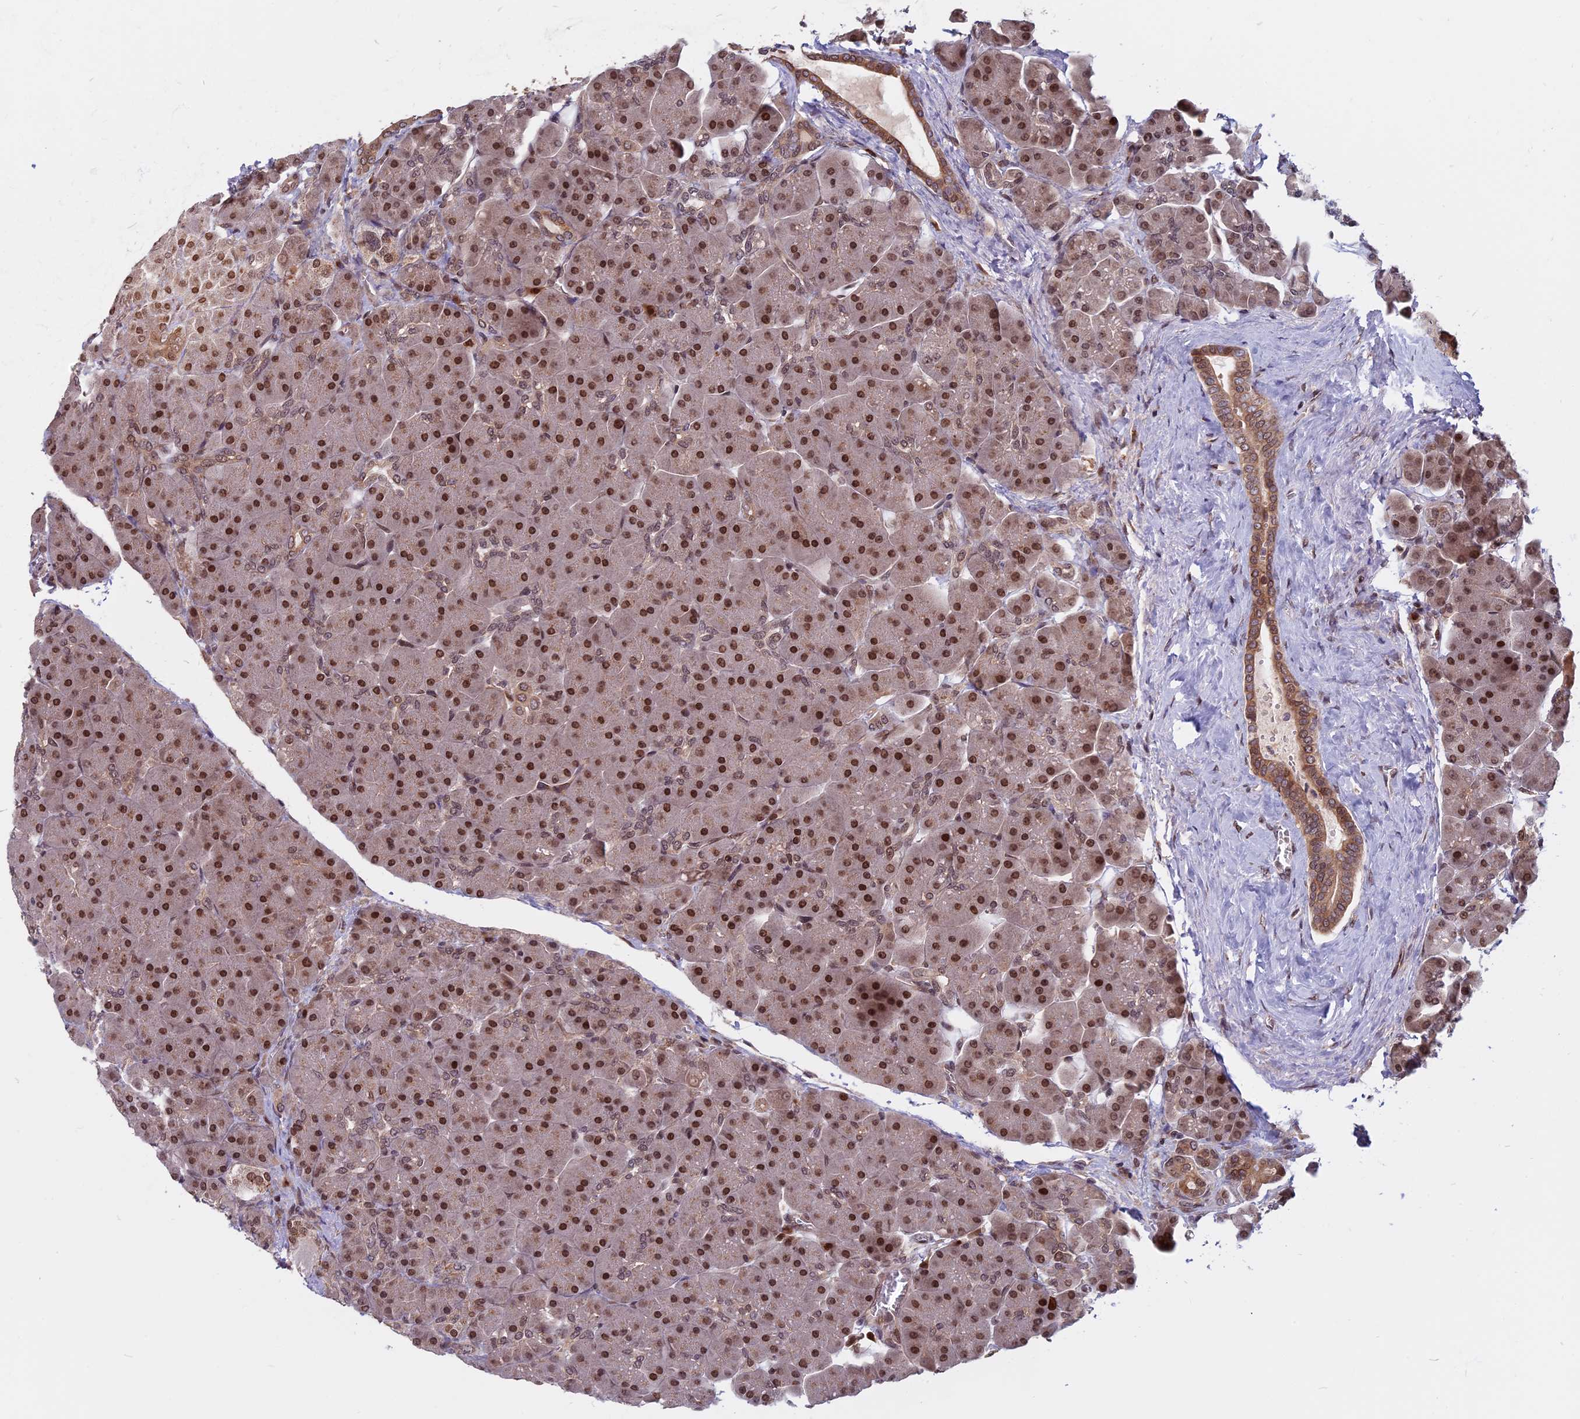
{"staining": {"intensity": "strong", "quantity": ">75%", "location": "nuclear"}, "tissue": "pancreas", "cell_type": "Exocrine glandular cells", "image_type": "normal", "snomed": [{"axis": "morphology", "description": "Normal tissue, NOS"}, {"axis": "topography", "description": "Pancreas"}], "caption": "IHC image of normal pancreas: human pancreas stained using immunohistochemistry exhibits high levels of strong protein expression localized specifically in the nuclear of exocrine glandular cells, appearing as a nuclear brown color.", "gene": "CCDC113", "patient": {"sex": "male", "age": 66}}